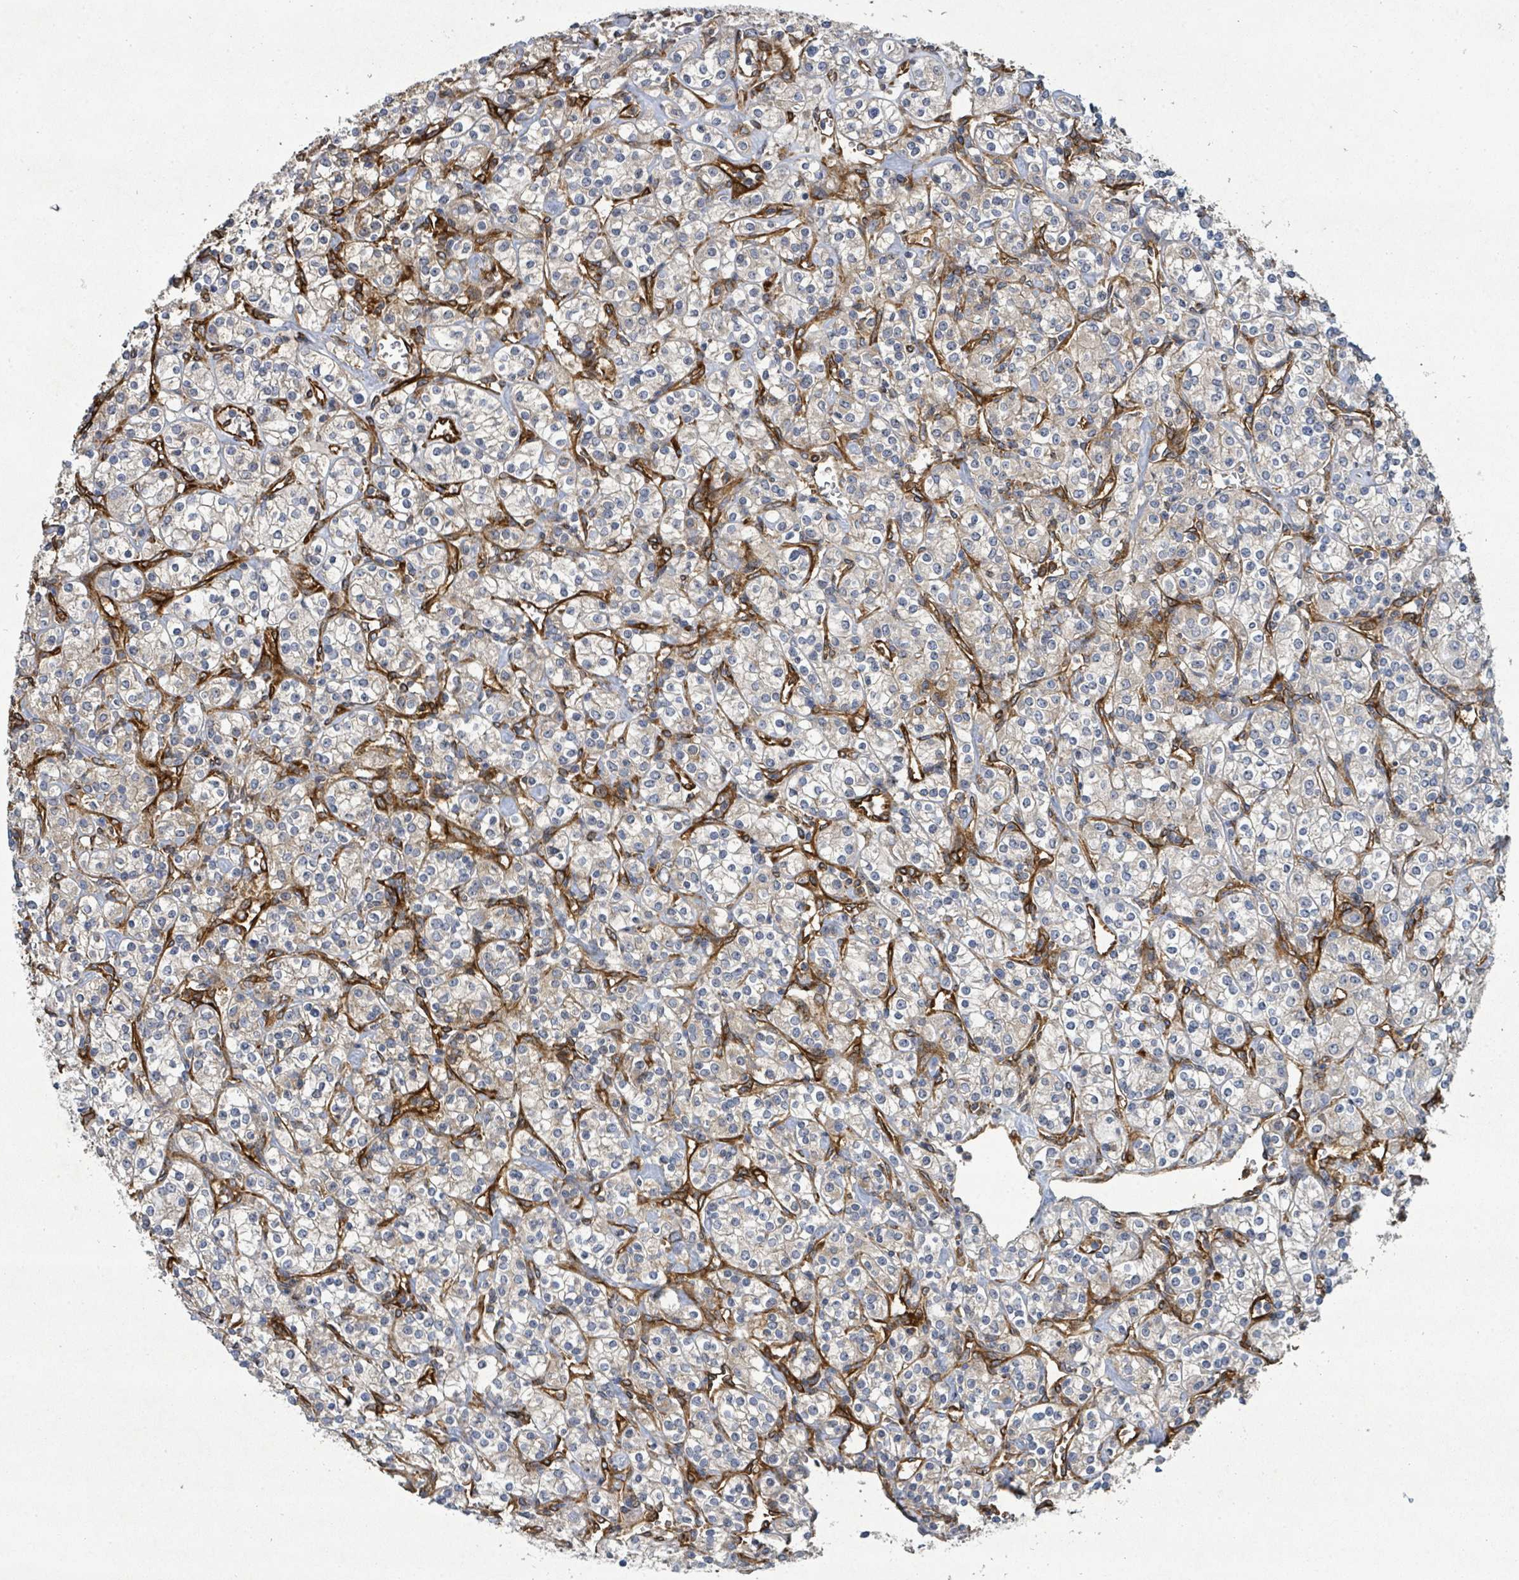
{"staining": {"intensity": "negative", "quantity": "none", "location": "none"}, "tissue": "renal cancer", "cell_type": "Tumor cells", "image_type": "cancer", "snomed": [{"axis": "morphology", "description": "Adenocarcinoma, NOS"}, {"axis": "topography", "description": "Kidney"}], "caption": "Immunohistochemical staining of renal adenocarcinoma demonstrates no significant positivity in tumor cells.", "gene": "IFIT1", "patient": {"sex": "male", "age": 77}}